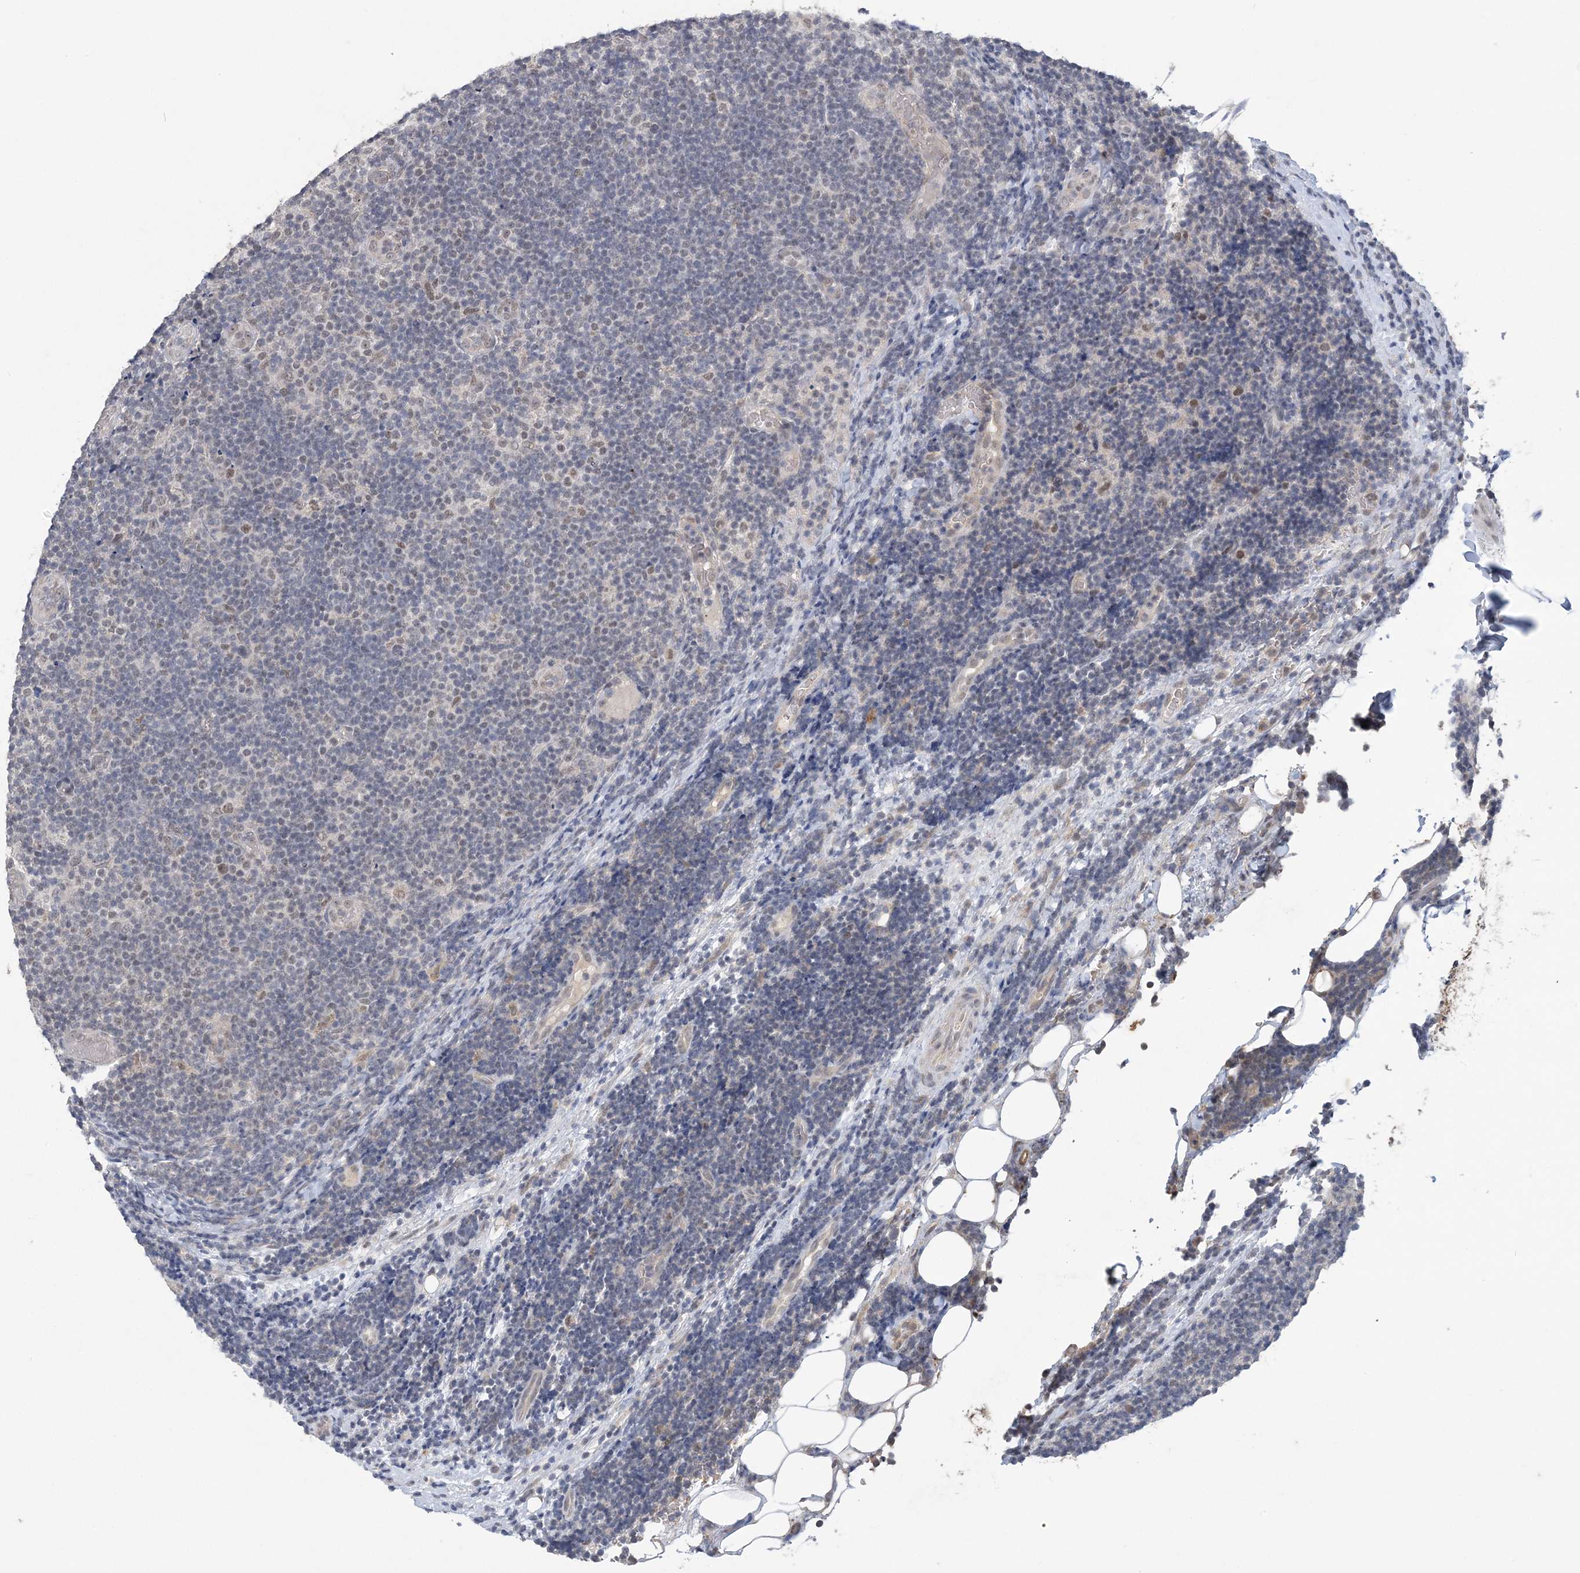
{"staining": {"intensity": "negative", "quantity": "none", "location": "none"}, "tissue": "lymphoma", "cell_type": "Tumor cells", "image_type": "cancer", "snomed": [{"axis": "morphology", "description": "Malignant lymphoma, non-Hodgkin's type, Low grade"}, {"axis": "topography", "description": "Lymph node"}], "caption": "This is a photomicrograph of immunohistochemistry (IHC) staining of lymphoma, which shows no staining in tumor cells.", "gene": "ZBTB7A", "patient": {"sex": "male", "age": 83}}